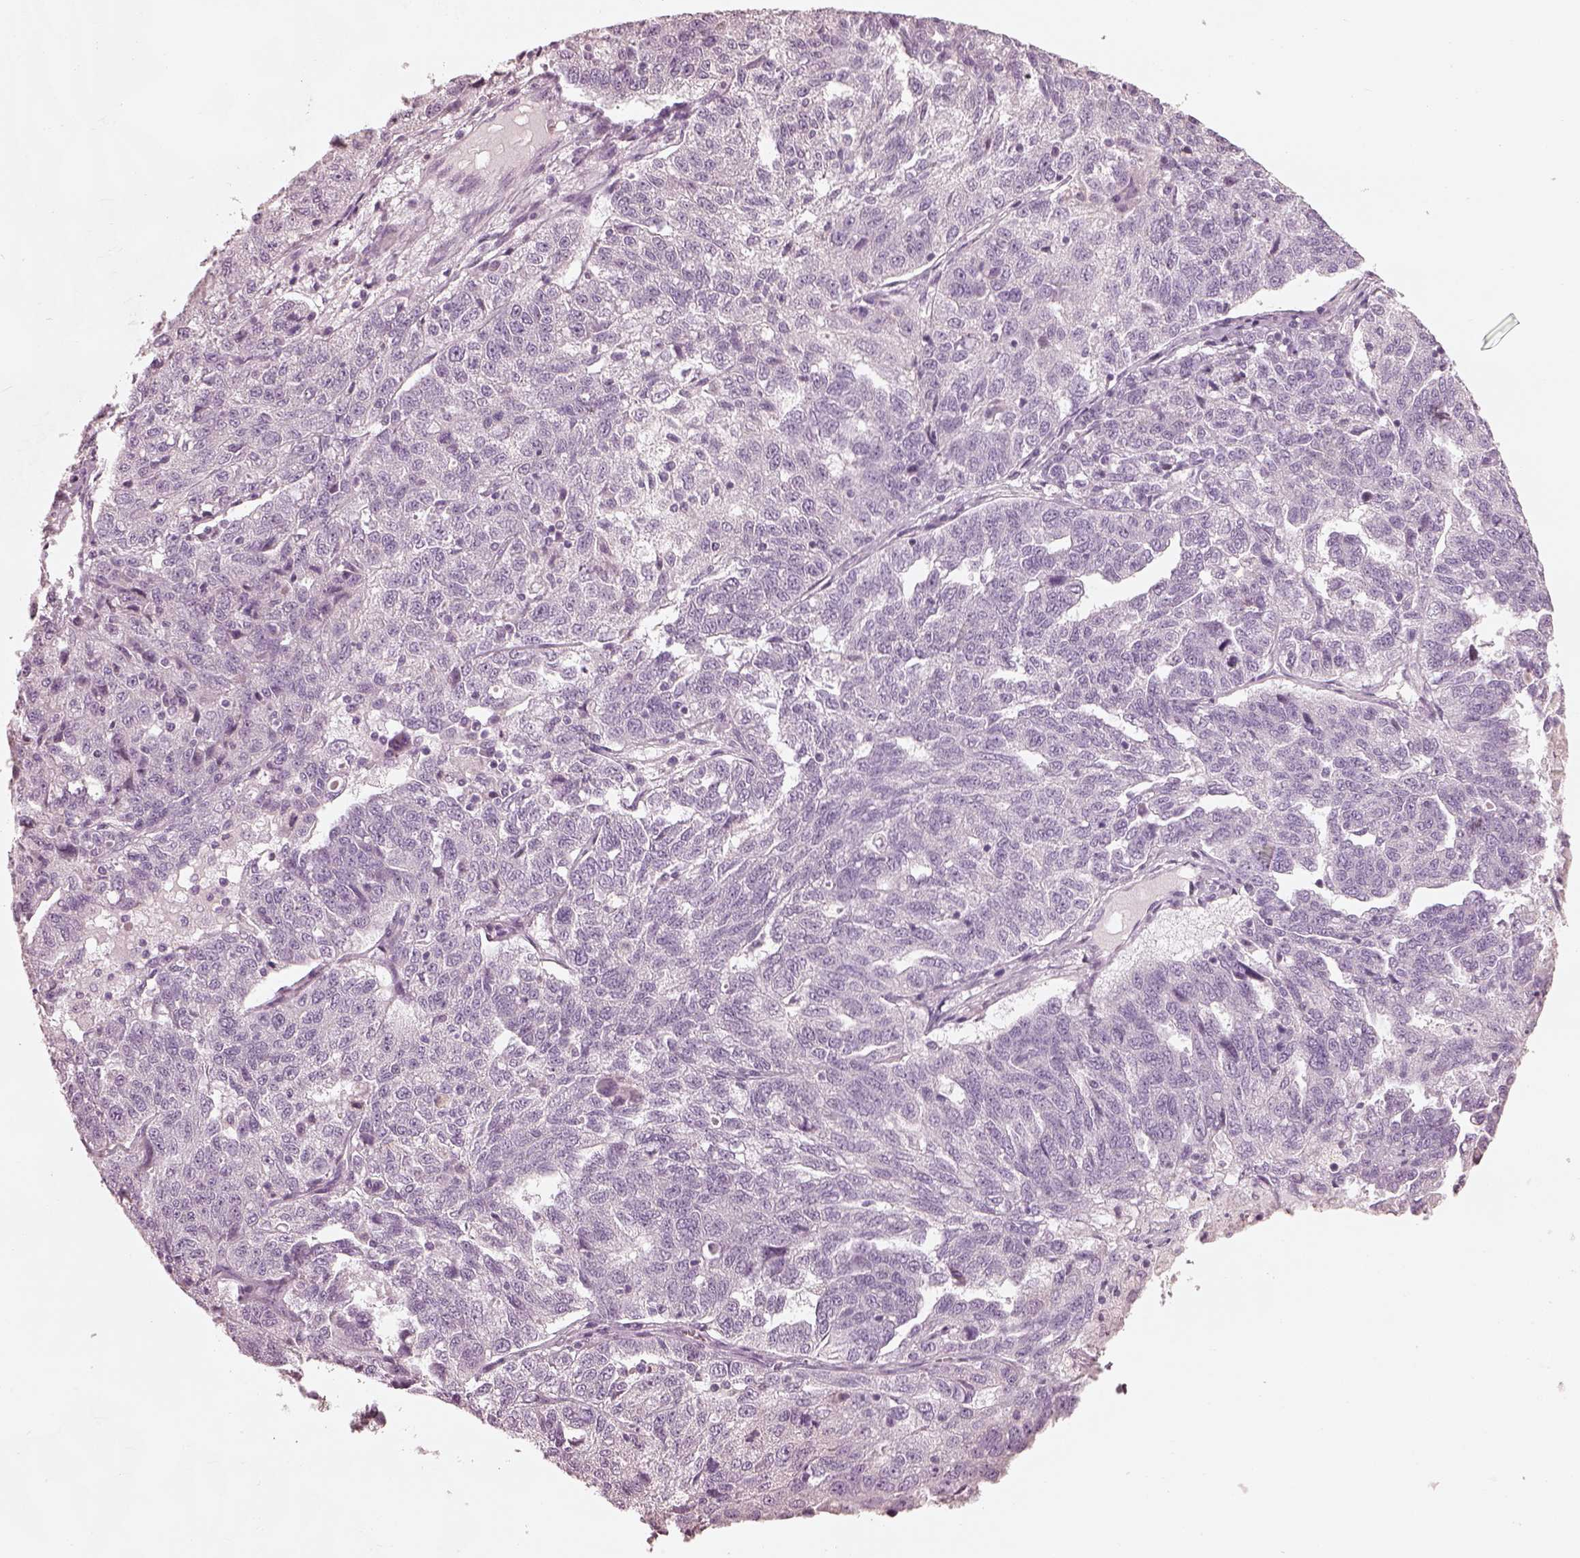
{"staining": {"intensity": "negative", "quantity": "none", "location": "none"}, "tissue": "ovarian cancer", "cell_type": "Tumor cells", "image_type": "cancer", "snomed": [{"axis": "morphology", "description": "Cystadenocarcinoma, serous, NOS"}, {"axis": "topography", "description": "Ovary"}], "caption": "Ovarian cancer was stained to show a protein in brown. There is no significant staining in tumor cells.", "gene": "RSPH9", "patient": {"sex": "female", "age": 71}}